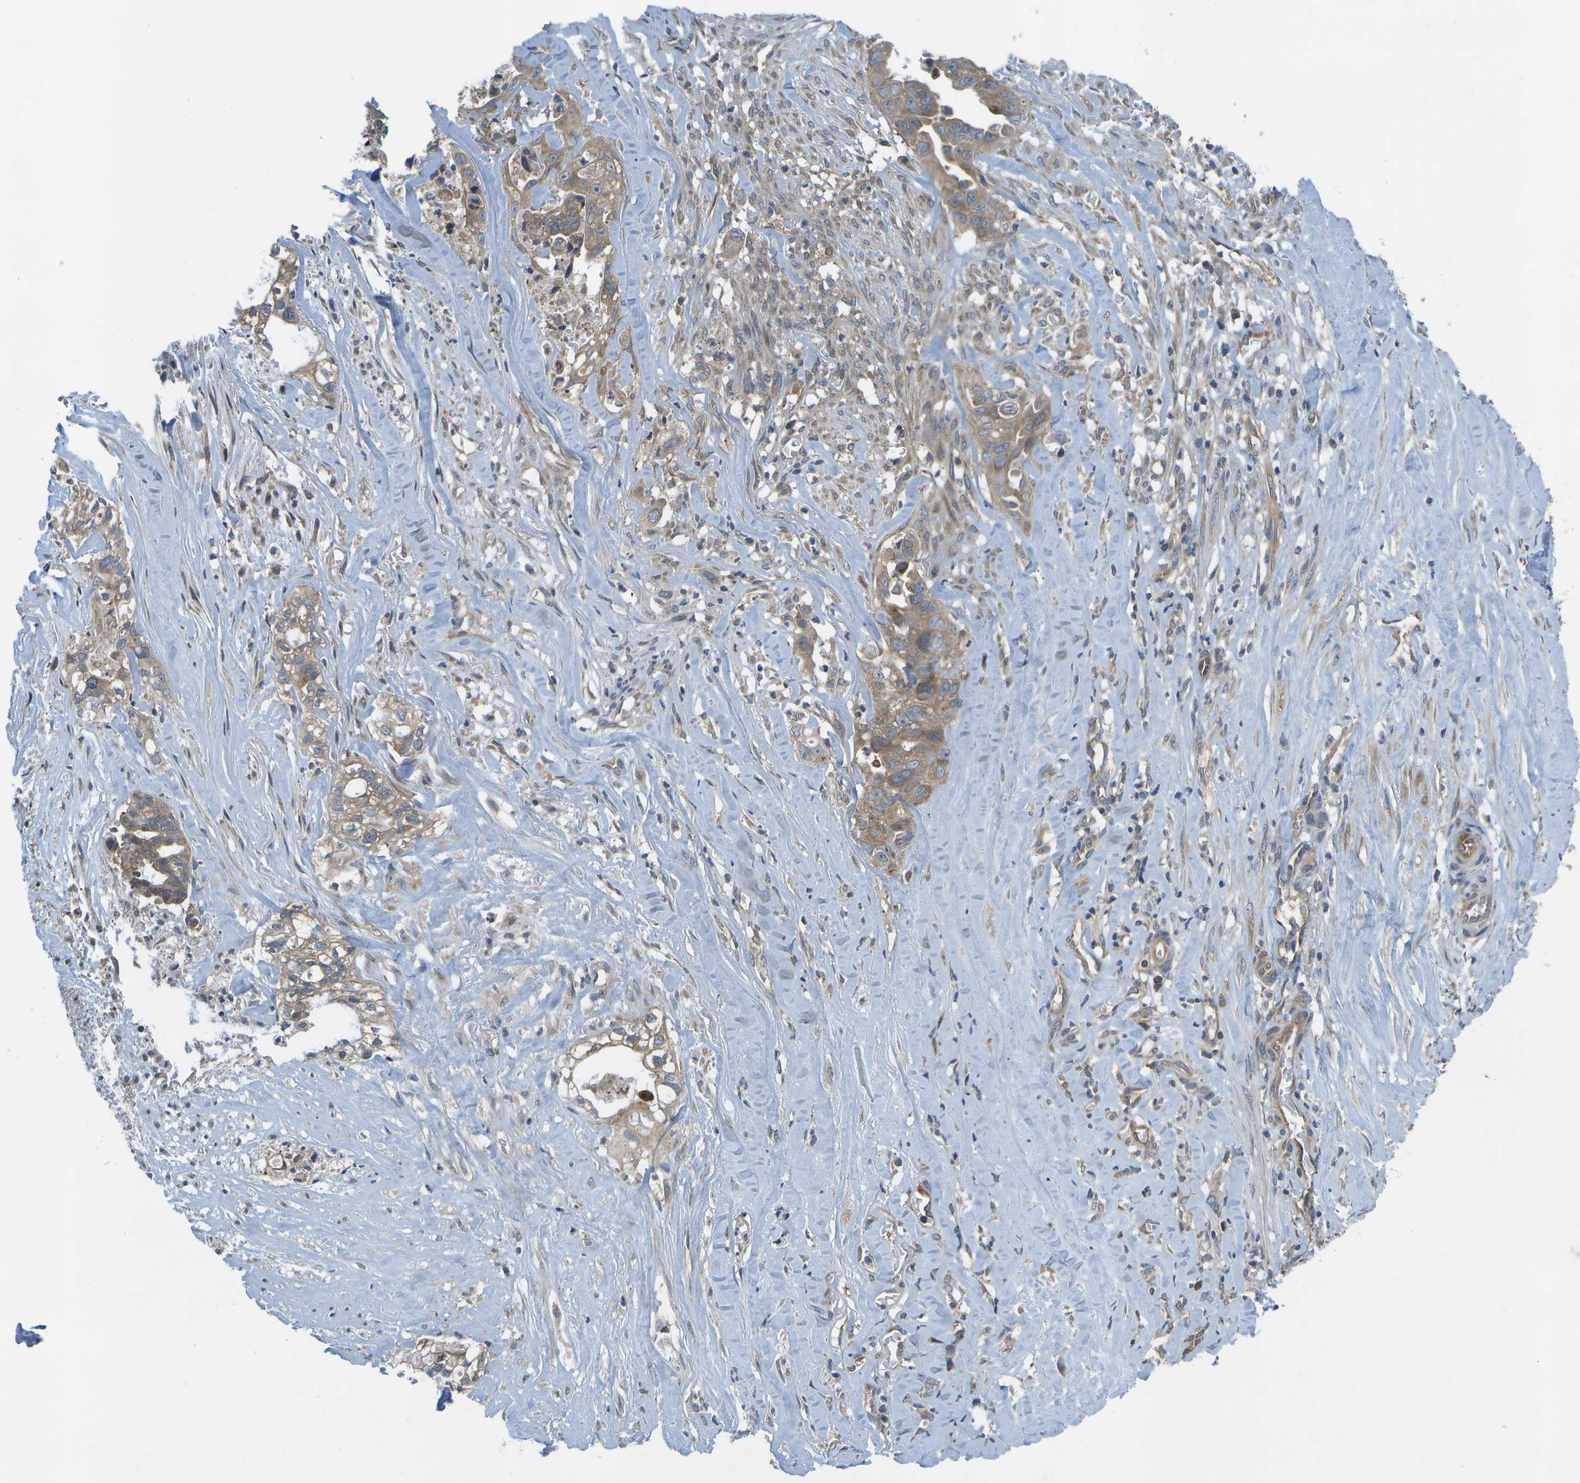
{"staining": {"intensity": "moderate", "quantity": ">75%", "location": "cytoplasmic/membranous"}, "tissue": "liver cancer", "cell_type": "Tumor cells", "image_type": "cancer", "snomed": [{"axis": "morphology", "description": "Cholangiocarcinoma"}, {"axis": "topography", "description": "Liver"}], "caption": "Liver cholangiocarcinoma stained for a protein displays moderate cytoplasmic/membranous positivity in tumor cells. The protein of interest is stained brown, and the nuclei are stained in blue (DAB (3,3'-diaminobenzidine) IHC with brightfield microscopy, high magnification).", "gene": "DPM3", "patient": {"sex": "female", "age": 70}}